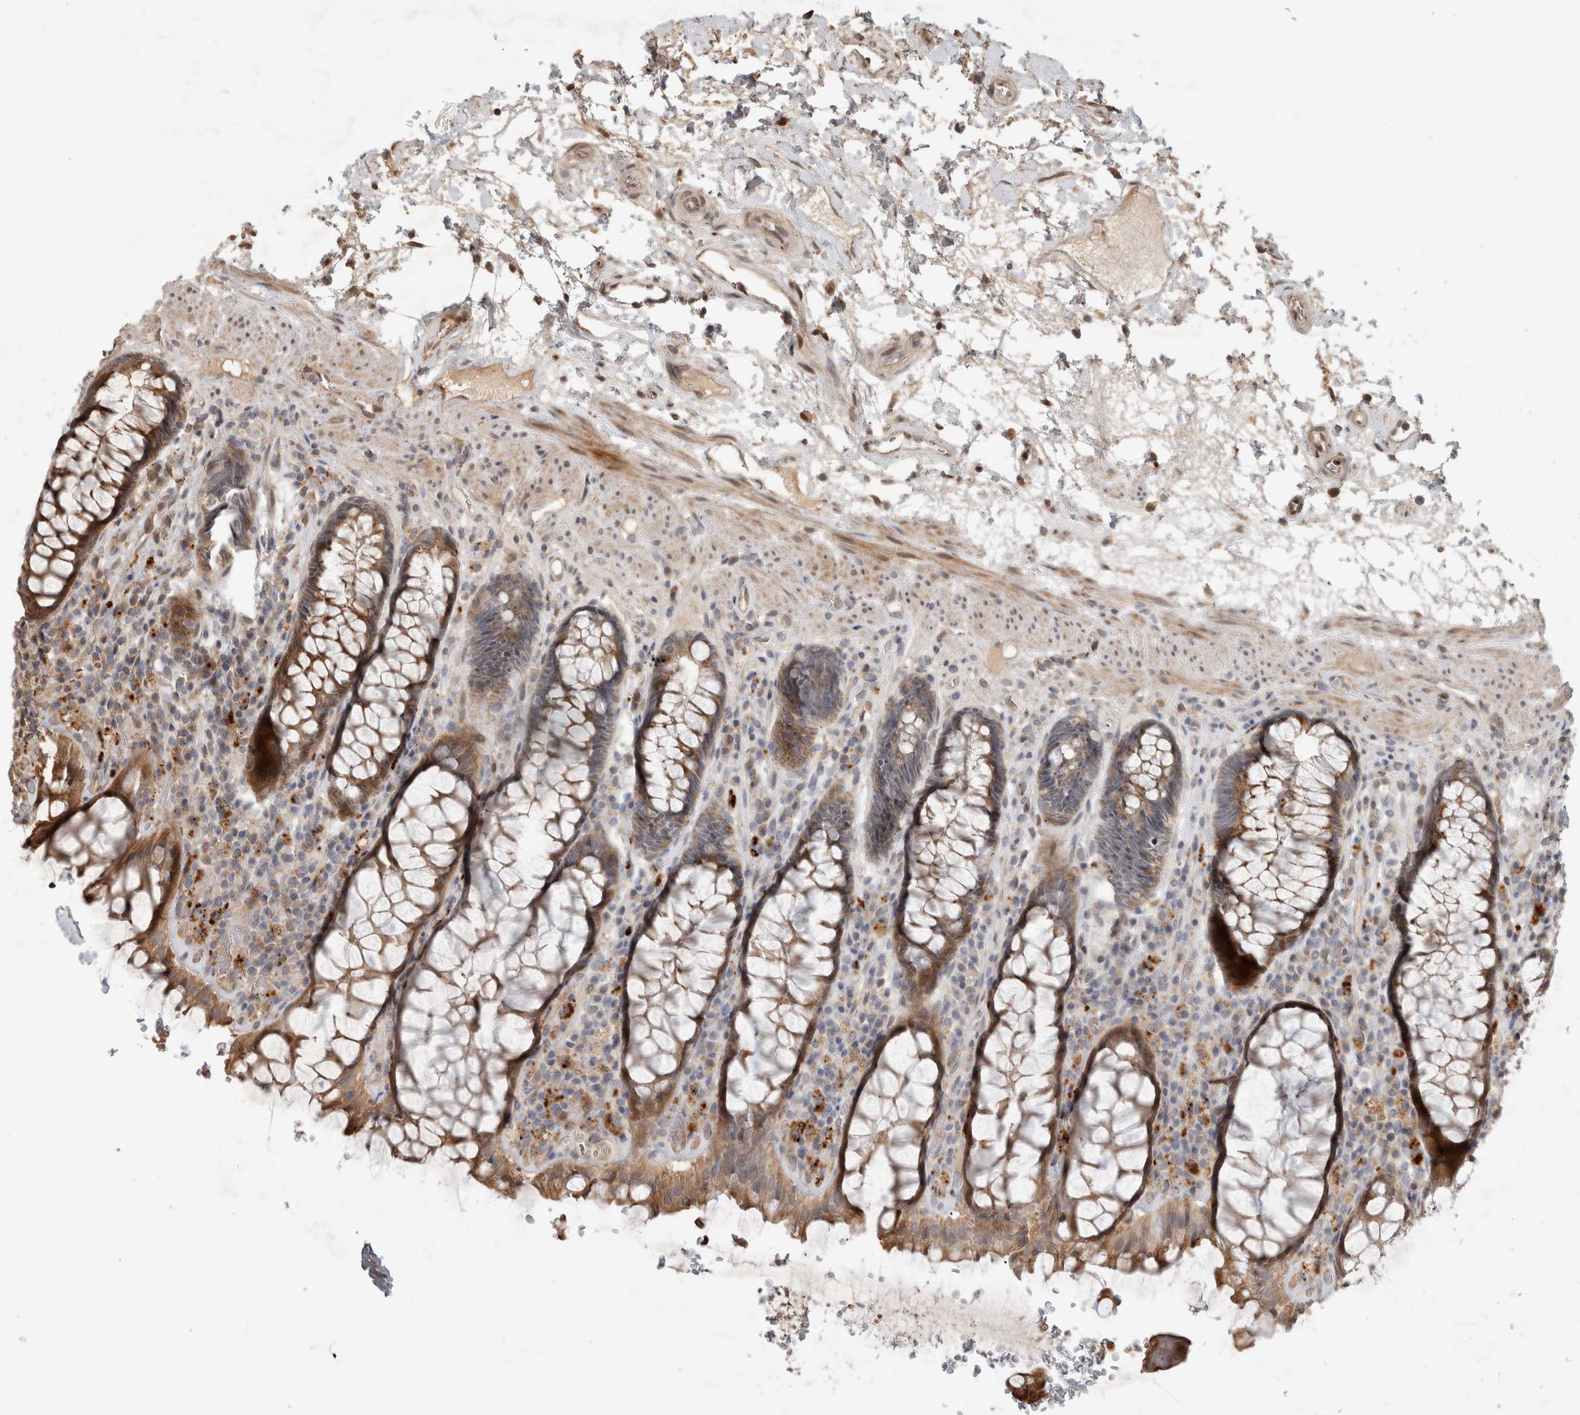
{"staining": {"intensity": "moderate", "quantity": ">75%", "location": "cytoplasmic/membranous"}, "tissue": "rectum", "cell_type": "Glandular cells", "image_type": "normal", "snomed": [{"axis": "morphology", "description": "Normal tissue, NOS"}, {"axis": "topography", "description": "Rectum"}], "caption": "Immunohistochemical staining of normal rectum displays moderate cytoplasmic/membranous protein expression in about >75% of glandular cells.", "gene": "PITPNC1", "patient": {"sex": "male", "age": 64}}